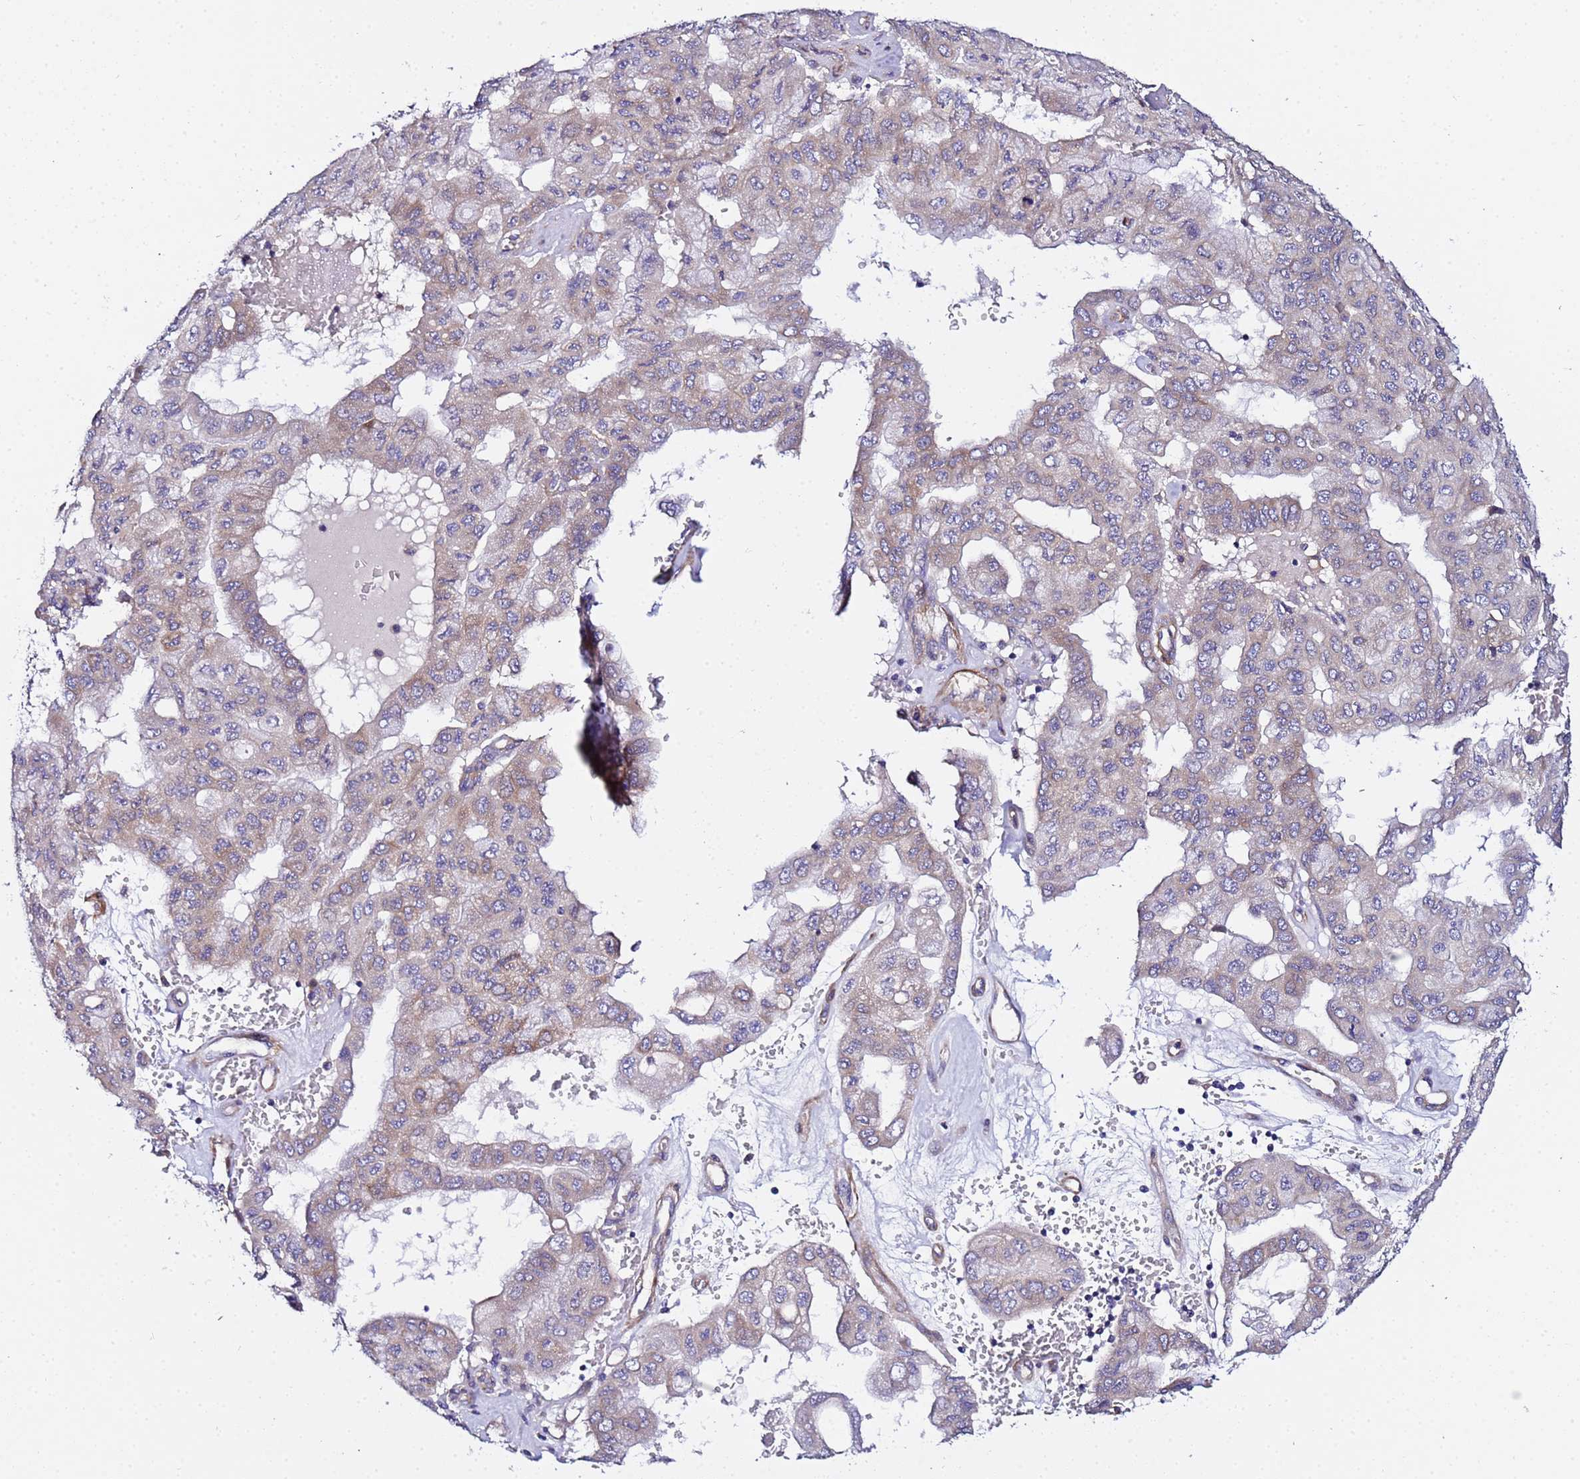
{"staining": {"intensity": "weak", "quantity": "25%-75%", "location": "cytoplasmic/membranous"}, "tissue": "pancreatic cancer", "cell_type": "Tumor cells", "image_type": "cancer", "snomed": [{"axis": "morphology", "description": "Adenocarcinoma, NOS"}, {"axis": "topography", "description": "Pancreas"}], "caption": "The image shows immunohistochemical staining of pancreatic cancer. There is weak cytoplasmic/membranous staining is identified in approximately 25%-75% of tumor cells.", "gene": "JRKL", "patient": {"sex": "male", "age": 51}}